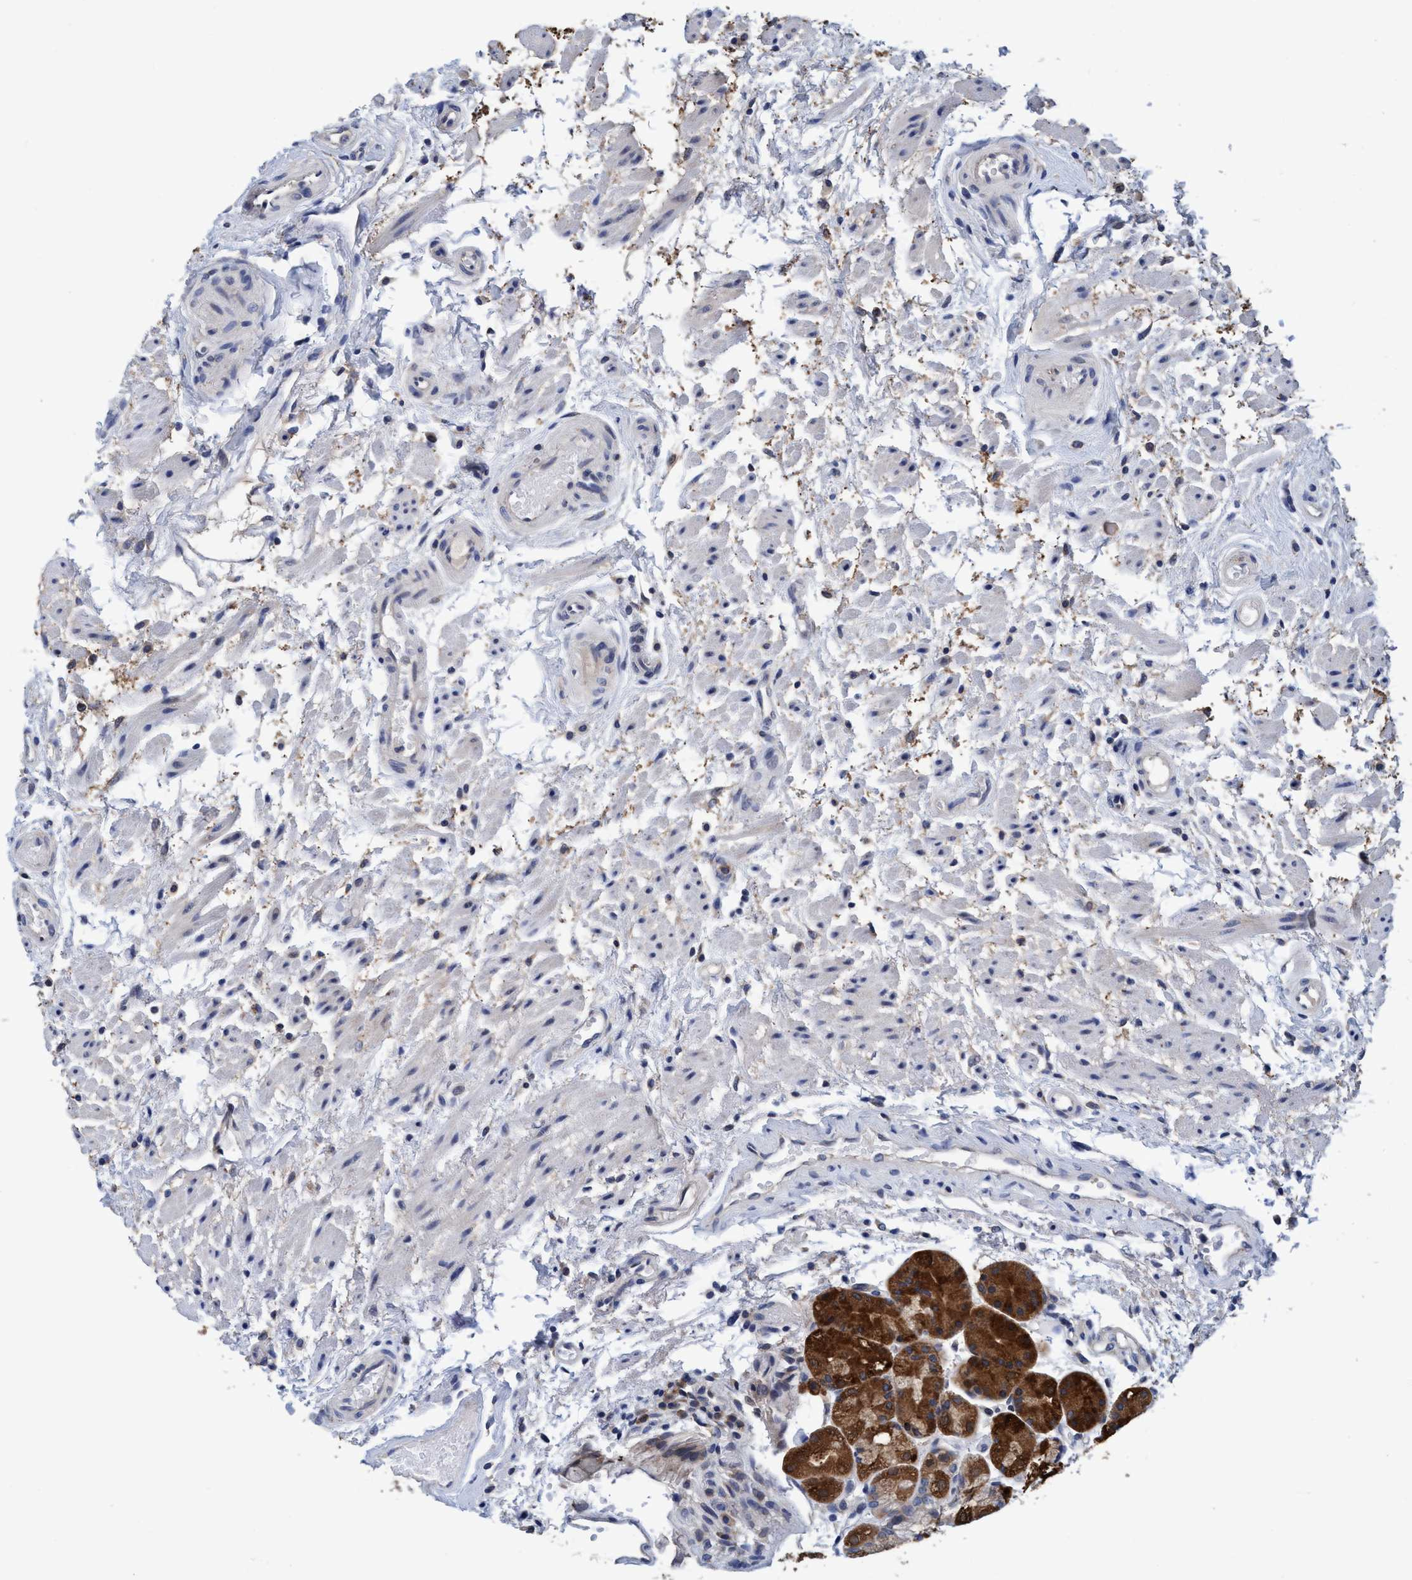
{"staining": {"intensity": "strong", "quantity": ">75%", "location": "cytoplasmic/membranous"}, "tissue": "stomach", "cell_type": "Glandular cells", "image_type": "normal", "snomed": [{"axis": "morphology", "description": "Normal tissue, NOS"}, {"axis": "topography", "description": "Stomach, upper"}], "caption": "Immunohistochemical staining of benign stomach exhibits high levels of strong cytoplasmic/membranous staining in about >75% of glandular cells. The staining was performed using DAB to visualize the protein expression in brown, while the nuclei were stained in blue with hematoxylin (Magnification: 20x).", "gene": "CALCOCO2", "patient": {"sex": "male", "age": 72}}